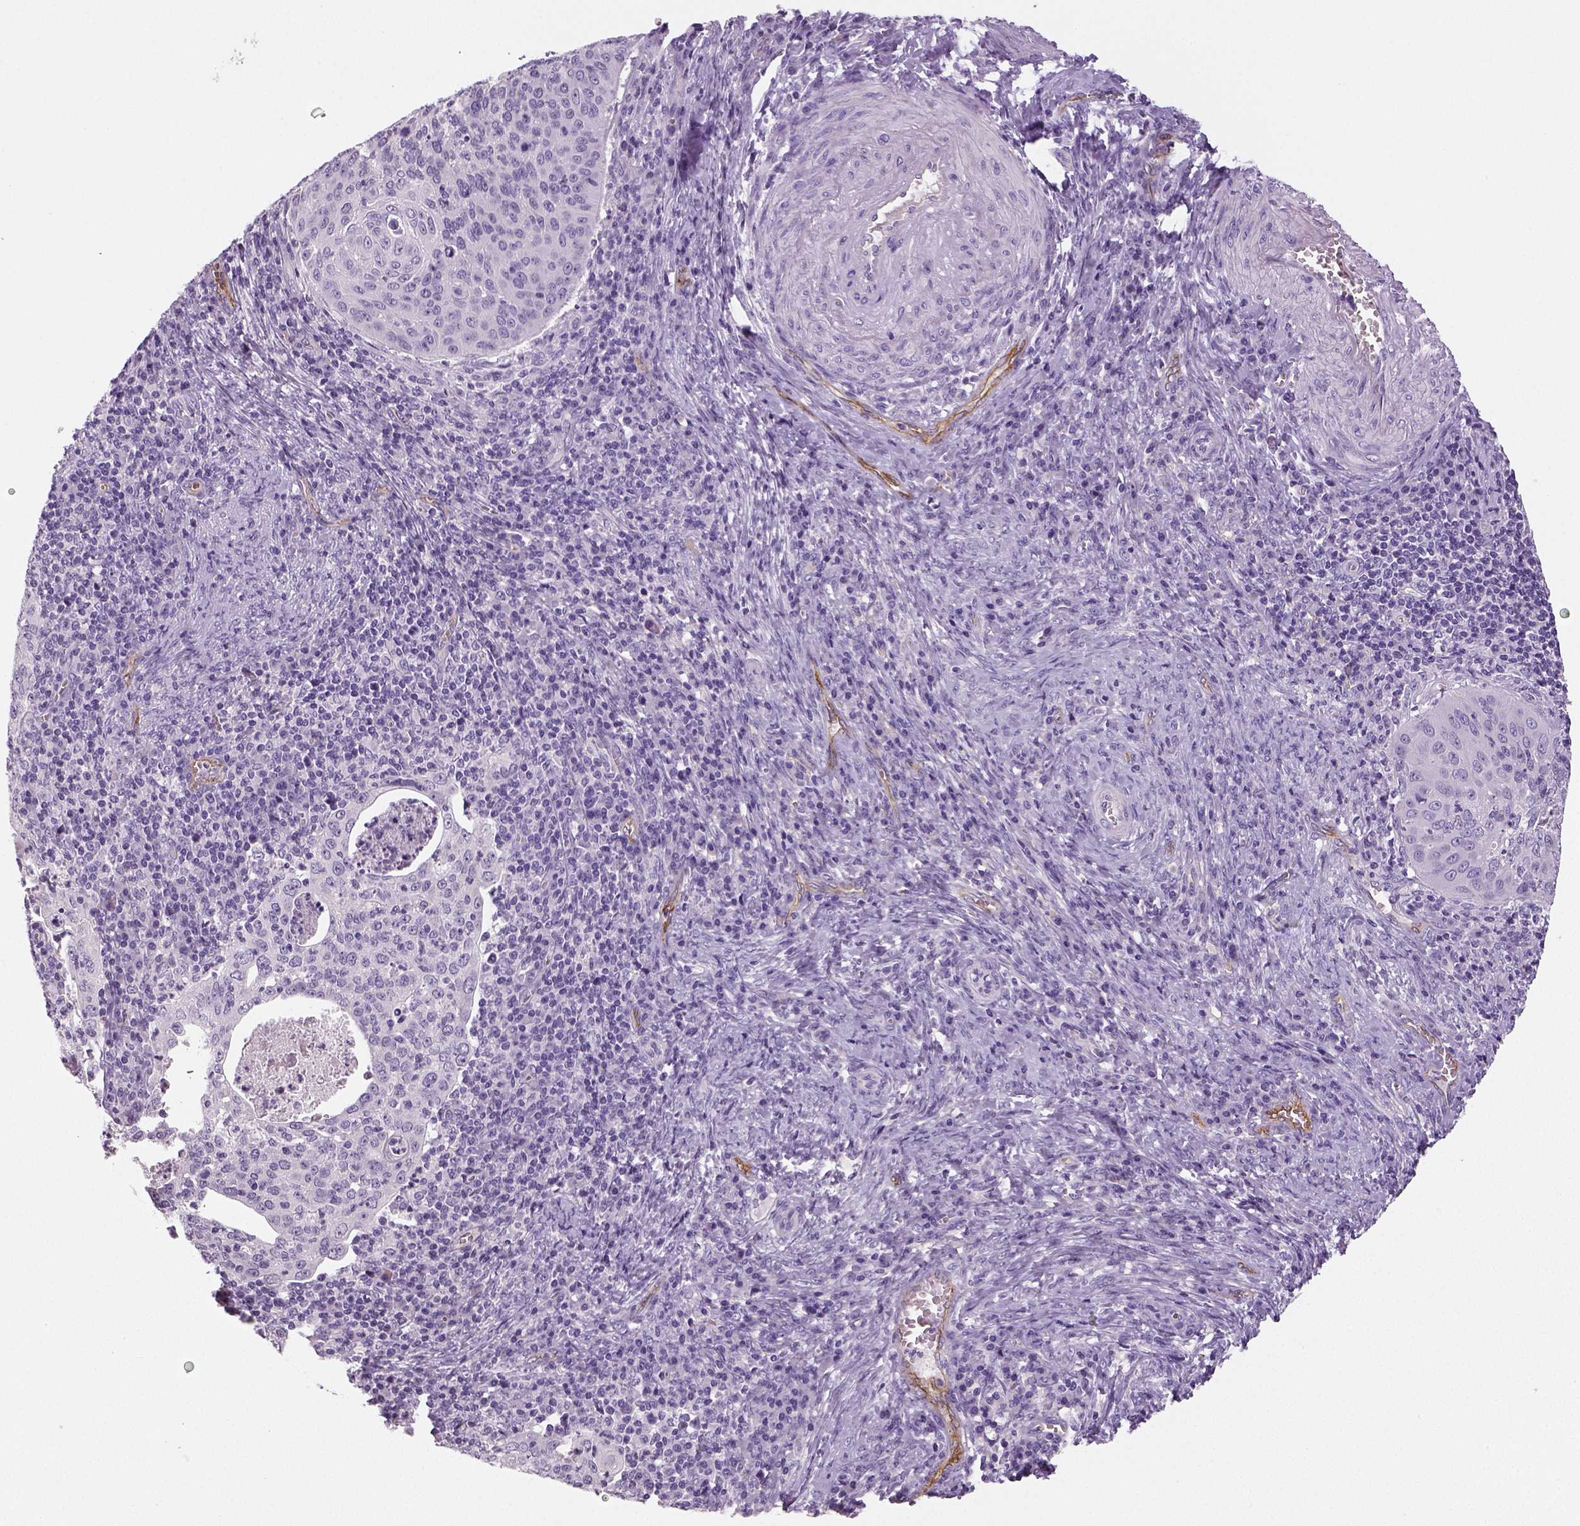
{"staining": {"intensity": "negative", "quantity": "none", "location": "none"}, "tissue": "cervical cancer", "cell_type": "Tumor cells", "image_type": "cancer", "snomed": [{"axis": "morphology", "description": "Squamous cell carcinoma, NOS"}, {"axis": "topography", "description": "Cervix"}], "caption": "This is an immunohistochemistry image of human cervical cancer. There is no positivity in tumor cells.", "gene": "TSPAN7", "patient": {"sex": "female", "age": 39}}